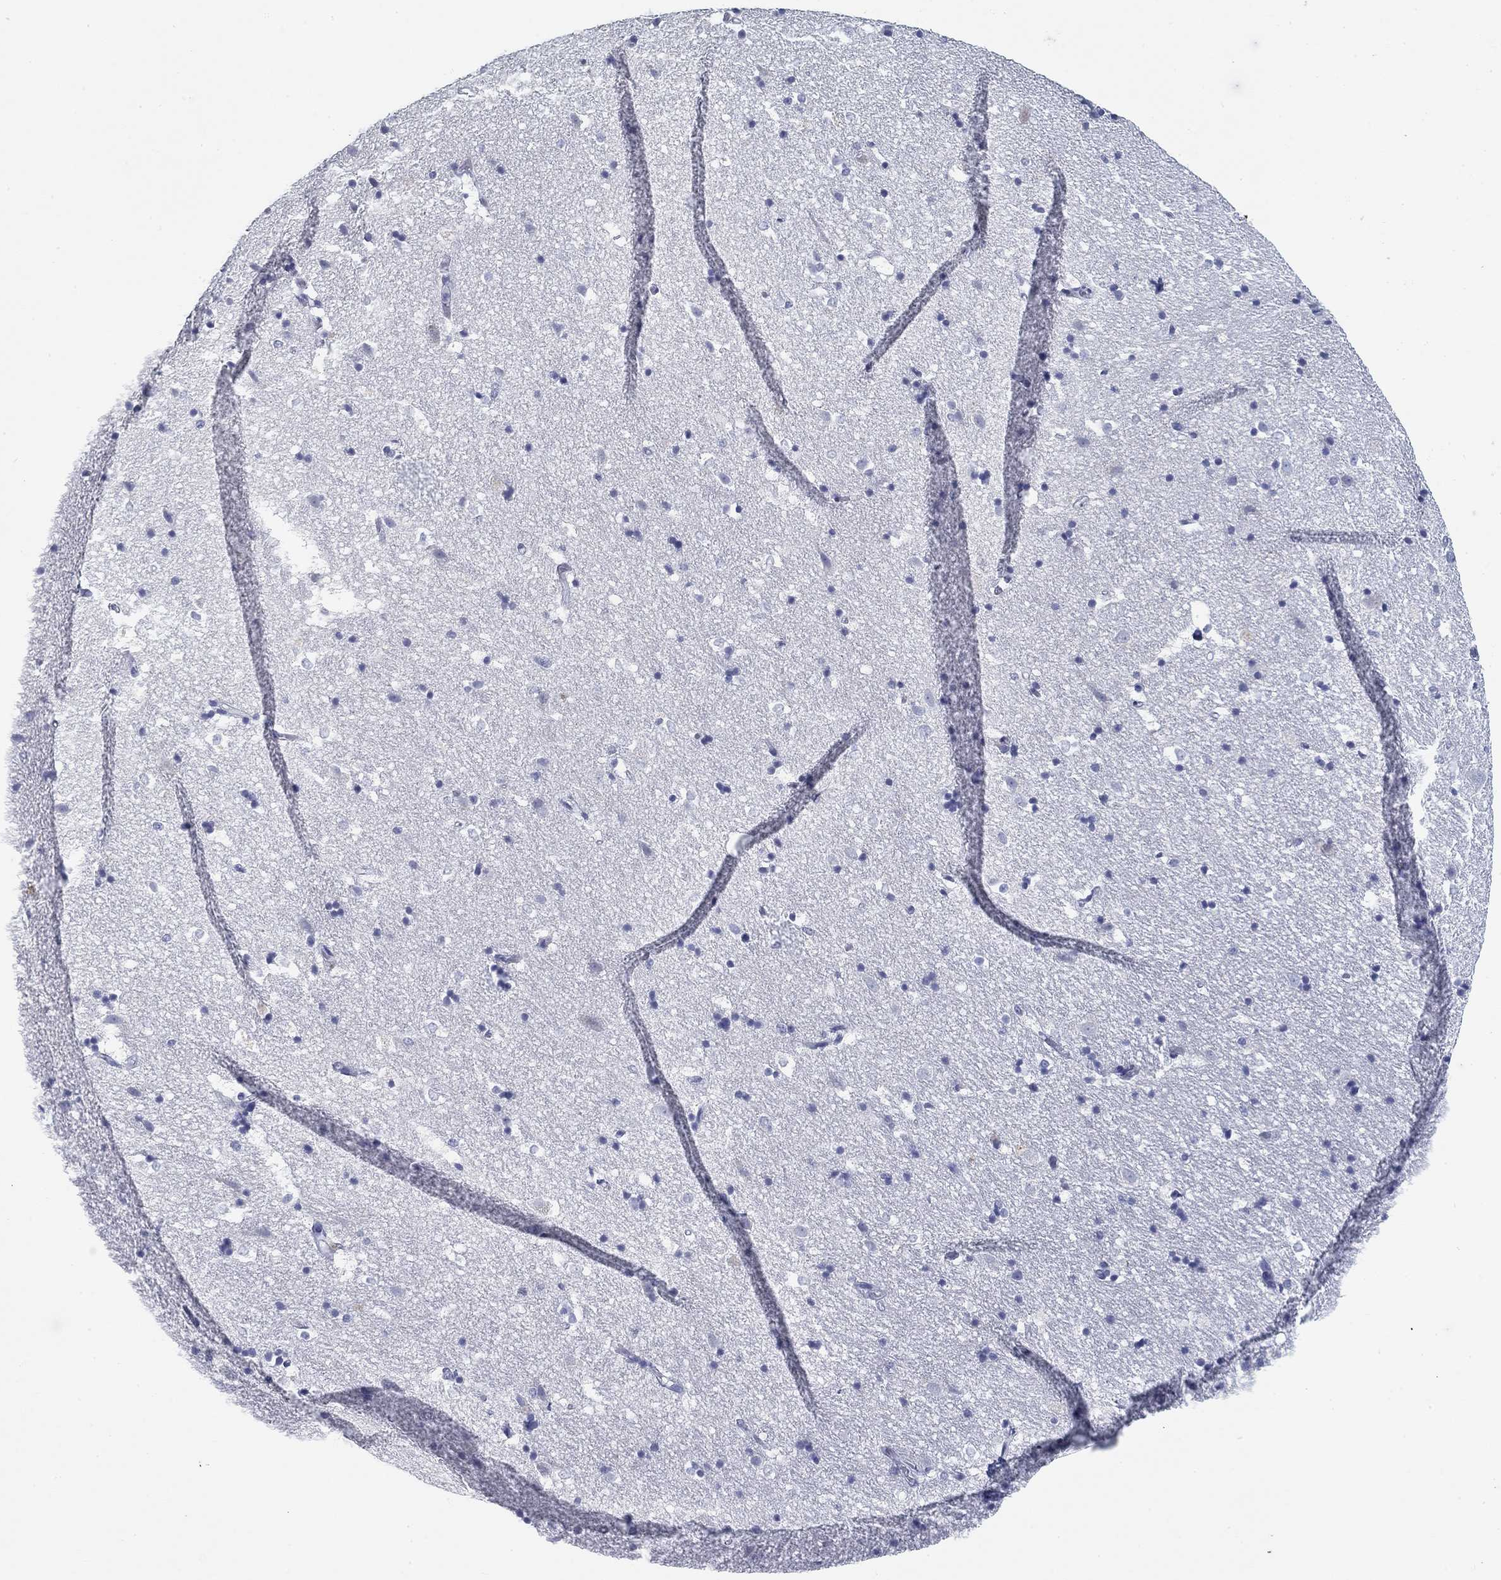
{"staining": {"intensity": "negative", "quantity": "none", "location": "none"}, "tissue": "hippocampus", "cell_type": "Glial cells", "image_type": "normal", "snomed": [{"axis": "morphology", "description": "Normal tissue, NOS"}, {"axis": "topography", "description": "Hippocampus"}], "caption": "High power microscopy micrograph of an immunohistochemistry image of normal hippocampus, revealing no significant positivity in glial cells.", "gene": "CD79B", "patient": {"sex": "male", "age": 49}}